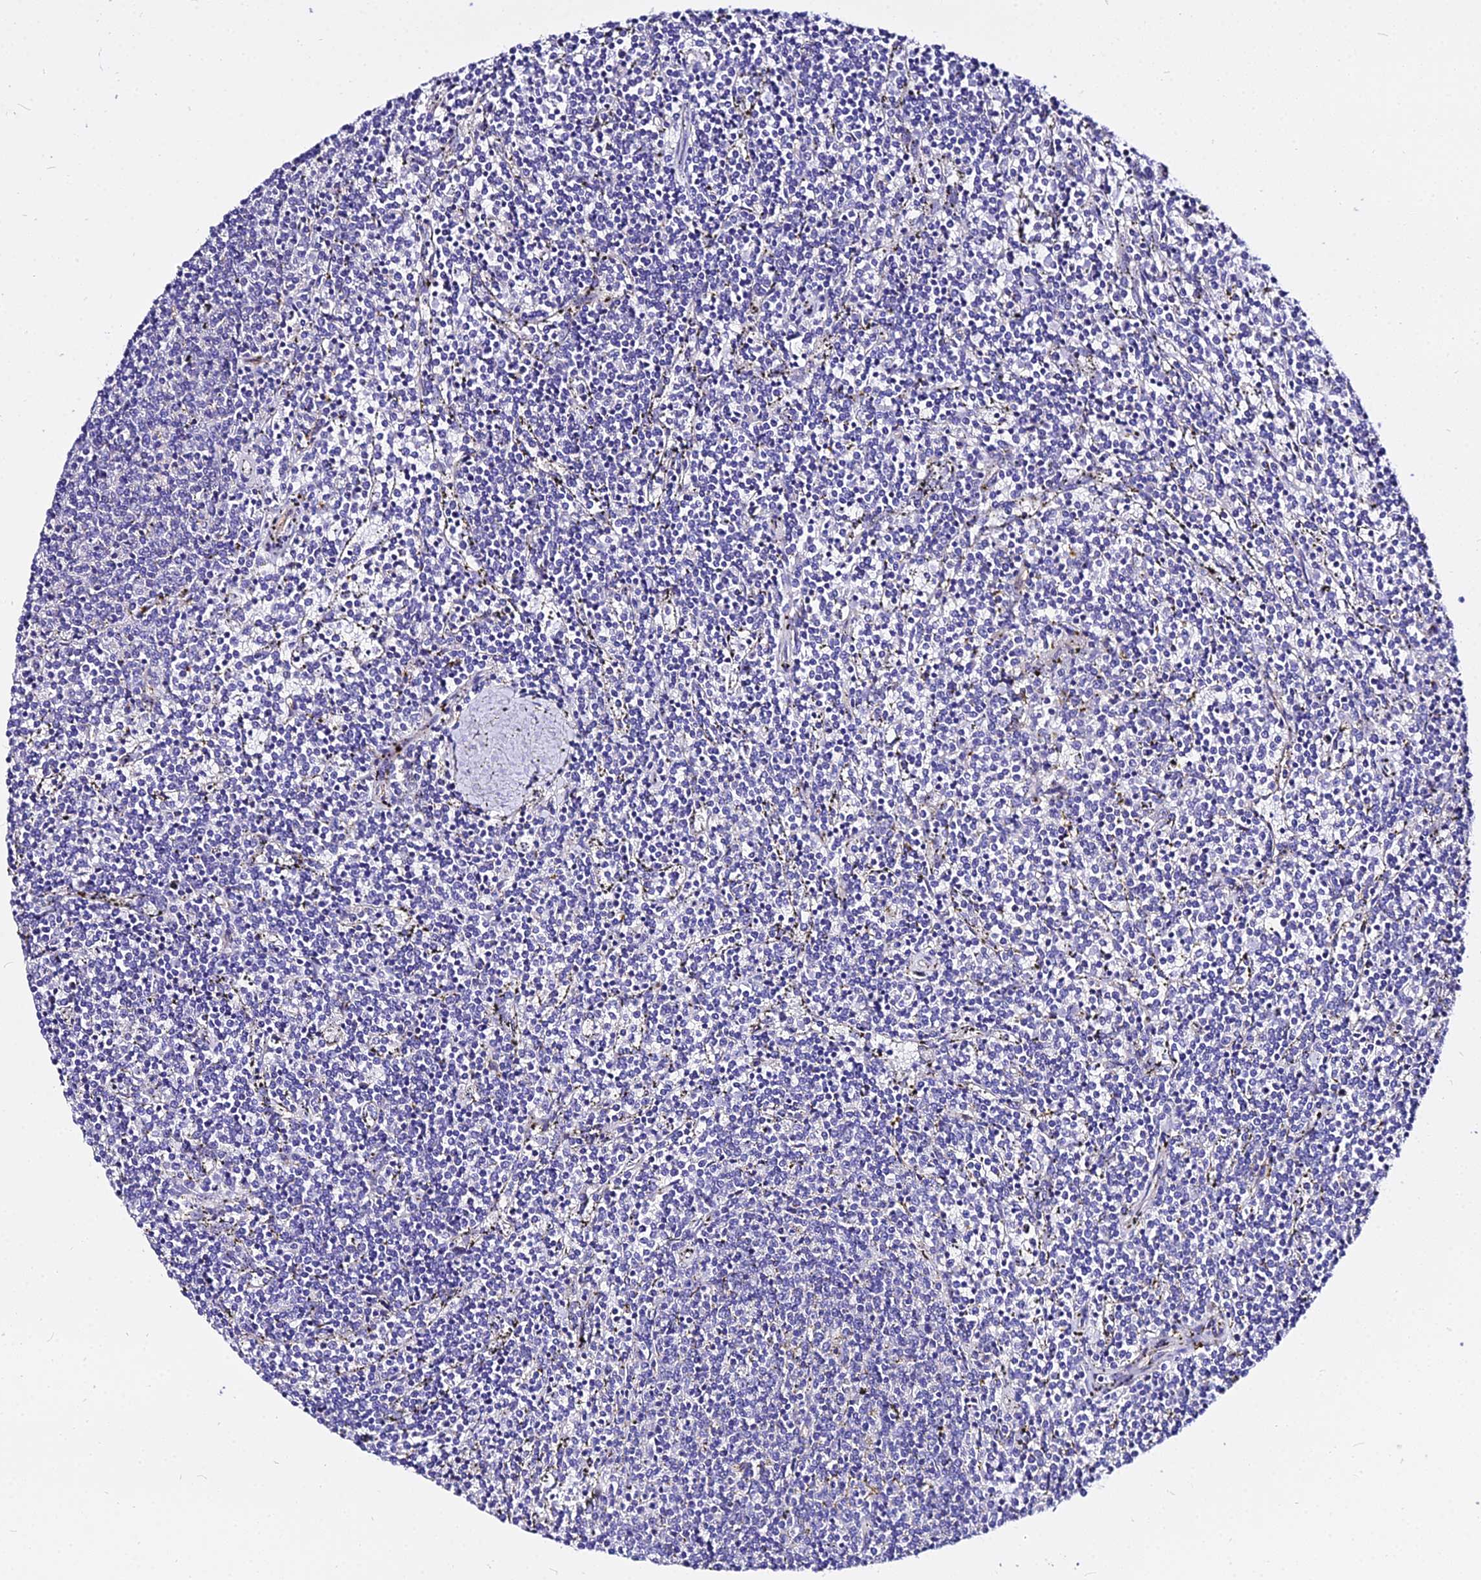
{"staining": {"intensity": "negative", "quantity": "none", "location": "none"}, "tissue": "lymphoma", "cell_type": "Tumor cells", "image_type": "cancer", "snomed": [{"axis": "morphology", "description": "Malignant lymphoma, non-Hodgkin's type, Low grade"}, {"axis": "topography", "description": "Spleen"}], "caption": "This is an immunohistochemistry (IHC) image of human lymphoma. There is no expression in tumor cells.", "gene": "DAW1", "patient": {"sex": "female", "age": 50}}